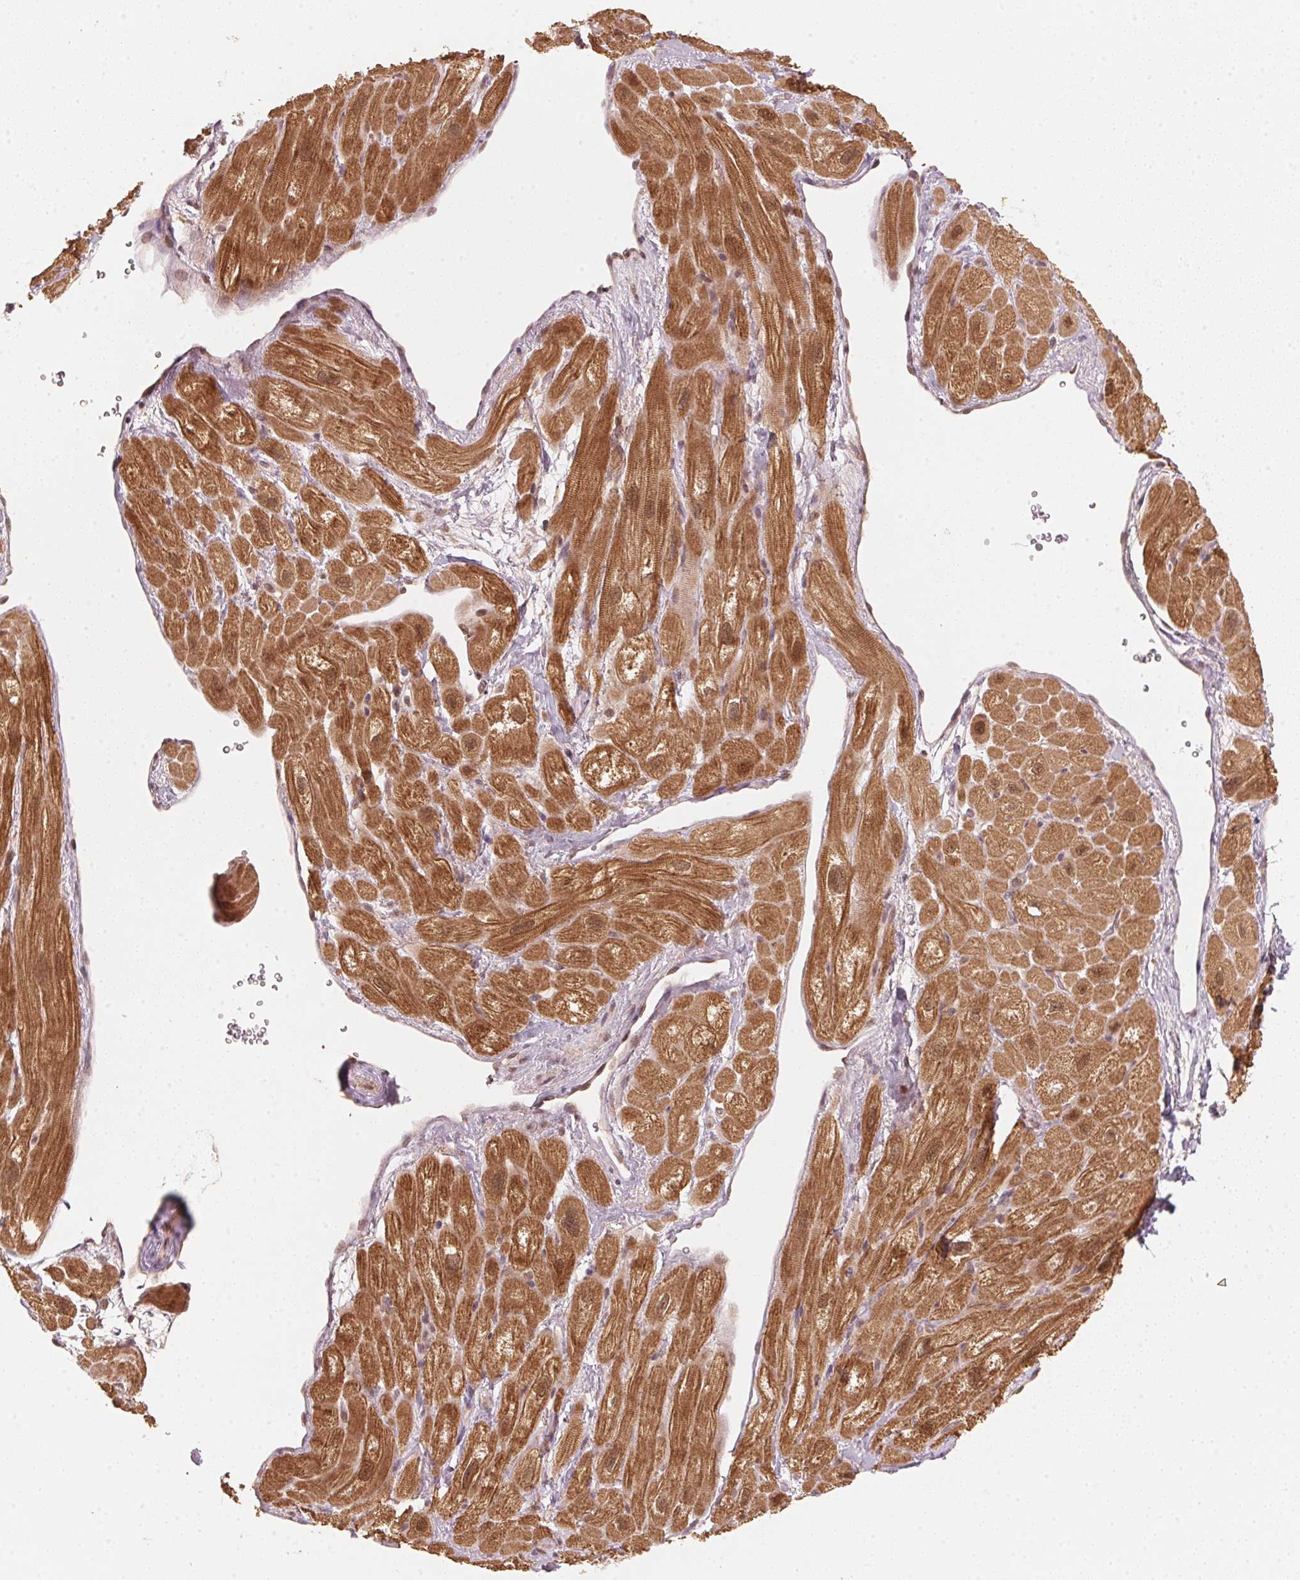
{"staining": {"intensity": "strong", "quantity": ">75%", "location": "cytoplasmic/membranous"}, "tissue": "heart muscle", "cell_type": "Cardiomyocytes", "image_type": "normal", "snomed": [{"axis": "morphology", "description": "Normal tissue, NOS"}, {"axis": "topography", "description": "Heart"}], "caption": "Heart muscle stained with a brown dye demonstrates strong cytoplasmic/membranous positive positivity in approximately >75% of cardiomyocytes.", "gene": "C2orf73", "patient": {"sex": "female", "age": 62}}